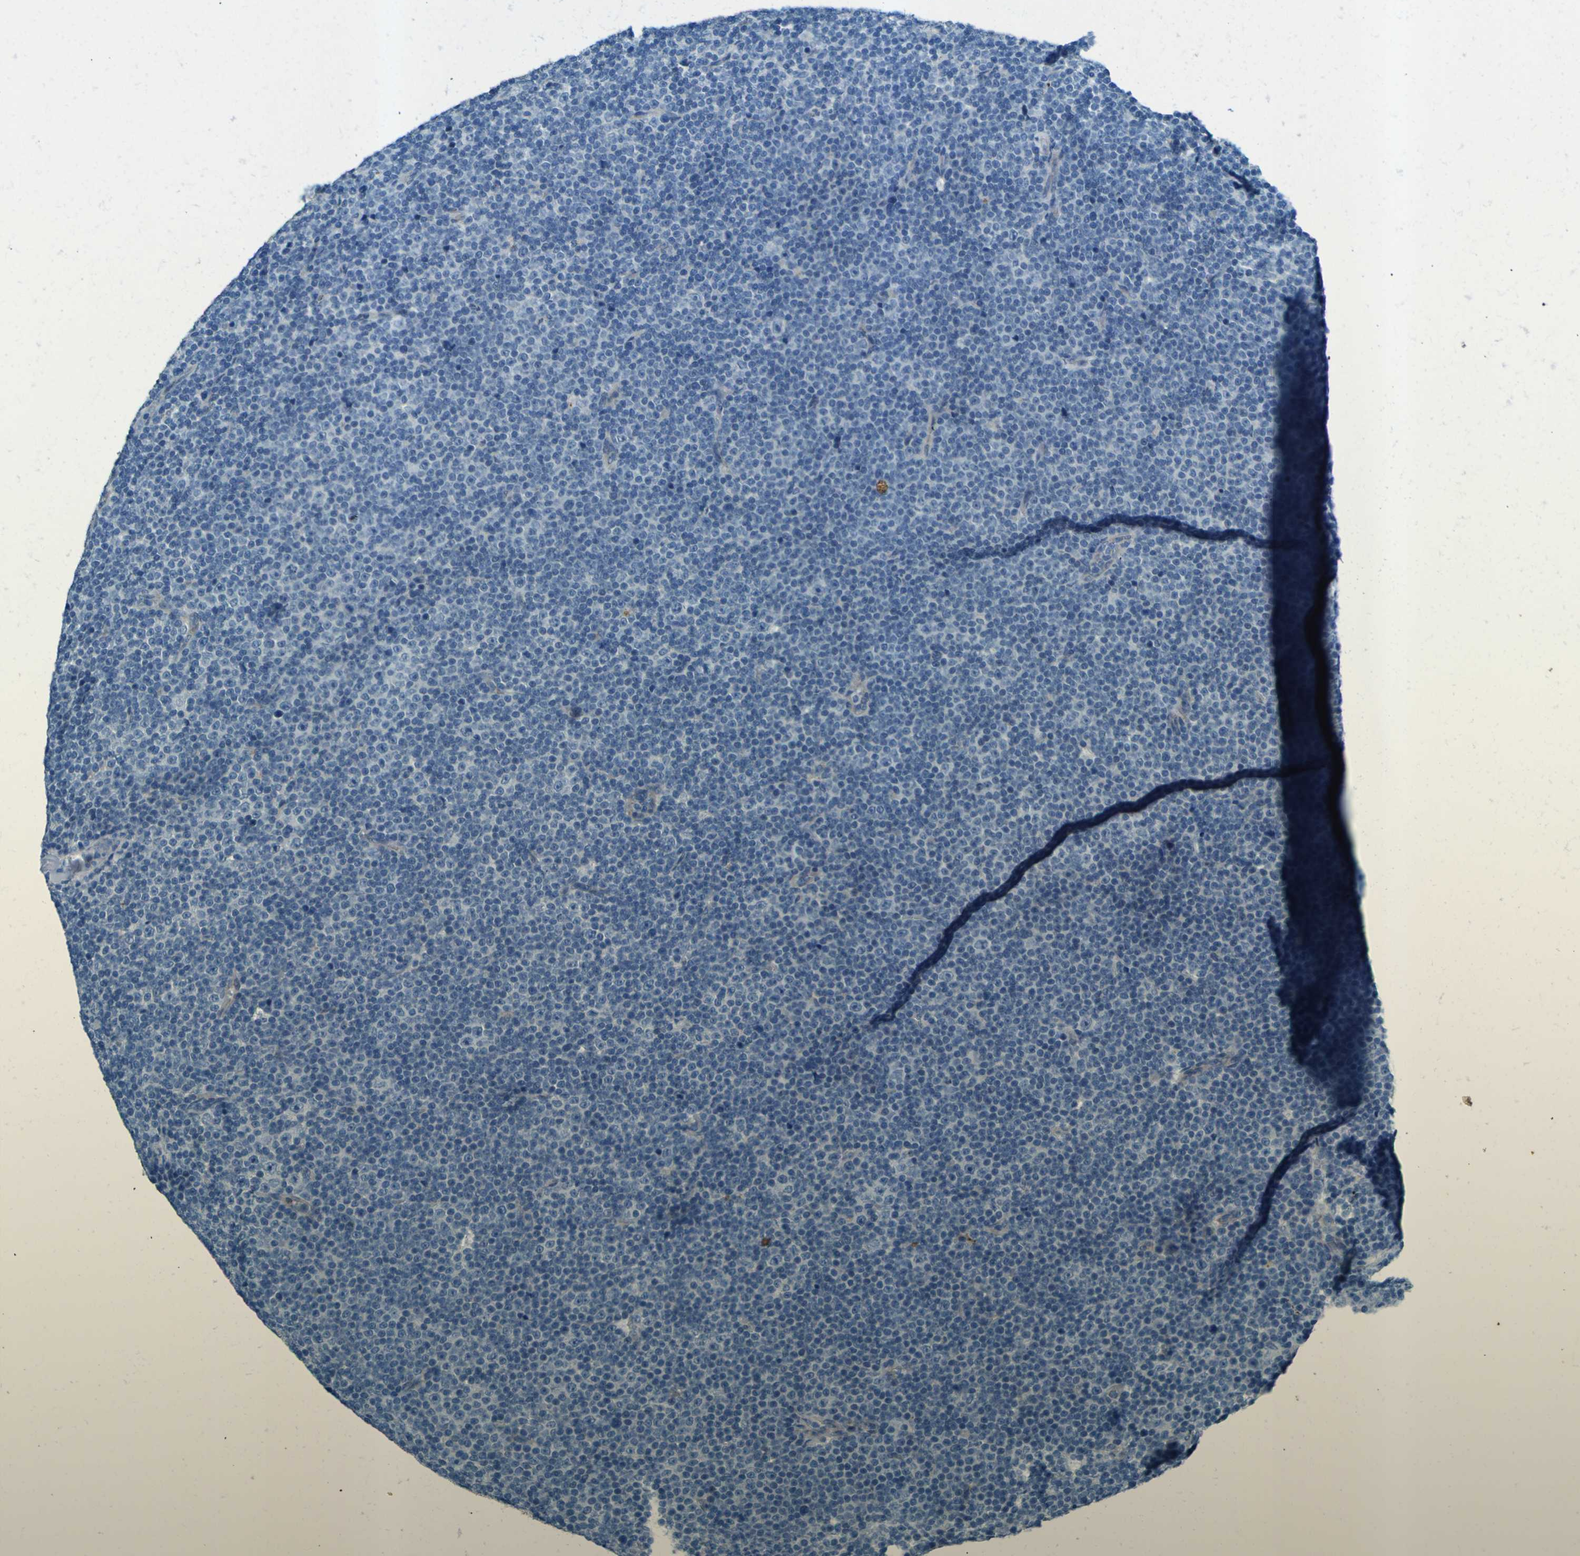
{"staining": {"intensity": "negative", "quantity": "none", "location": "none"}, "tissue": "lymphoma", "cell_type": "Tumor cells", "image_type": "cancer", "snomed": [{"axis": "morphology", "description": "Malignant lymphoma, non-Hodgkin's type, Low grade"}, {"axis": "topography", "description": "Lymph node"}], "caption": "Malignant lymphoma, non-Hodgkin's type (low-grade) stained for a protein using immunohistochemistry exhibits no staining tumor cells.", "gene": "PDE9A", "patient": {"sex": "female", "age": 67}}